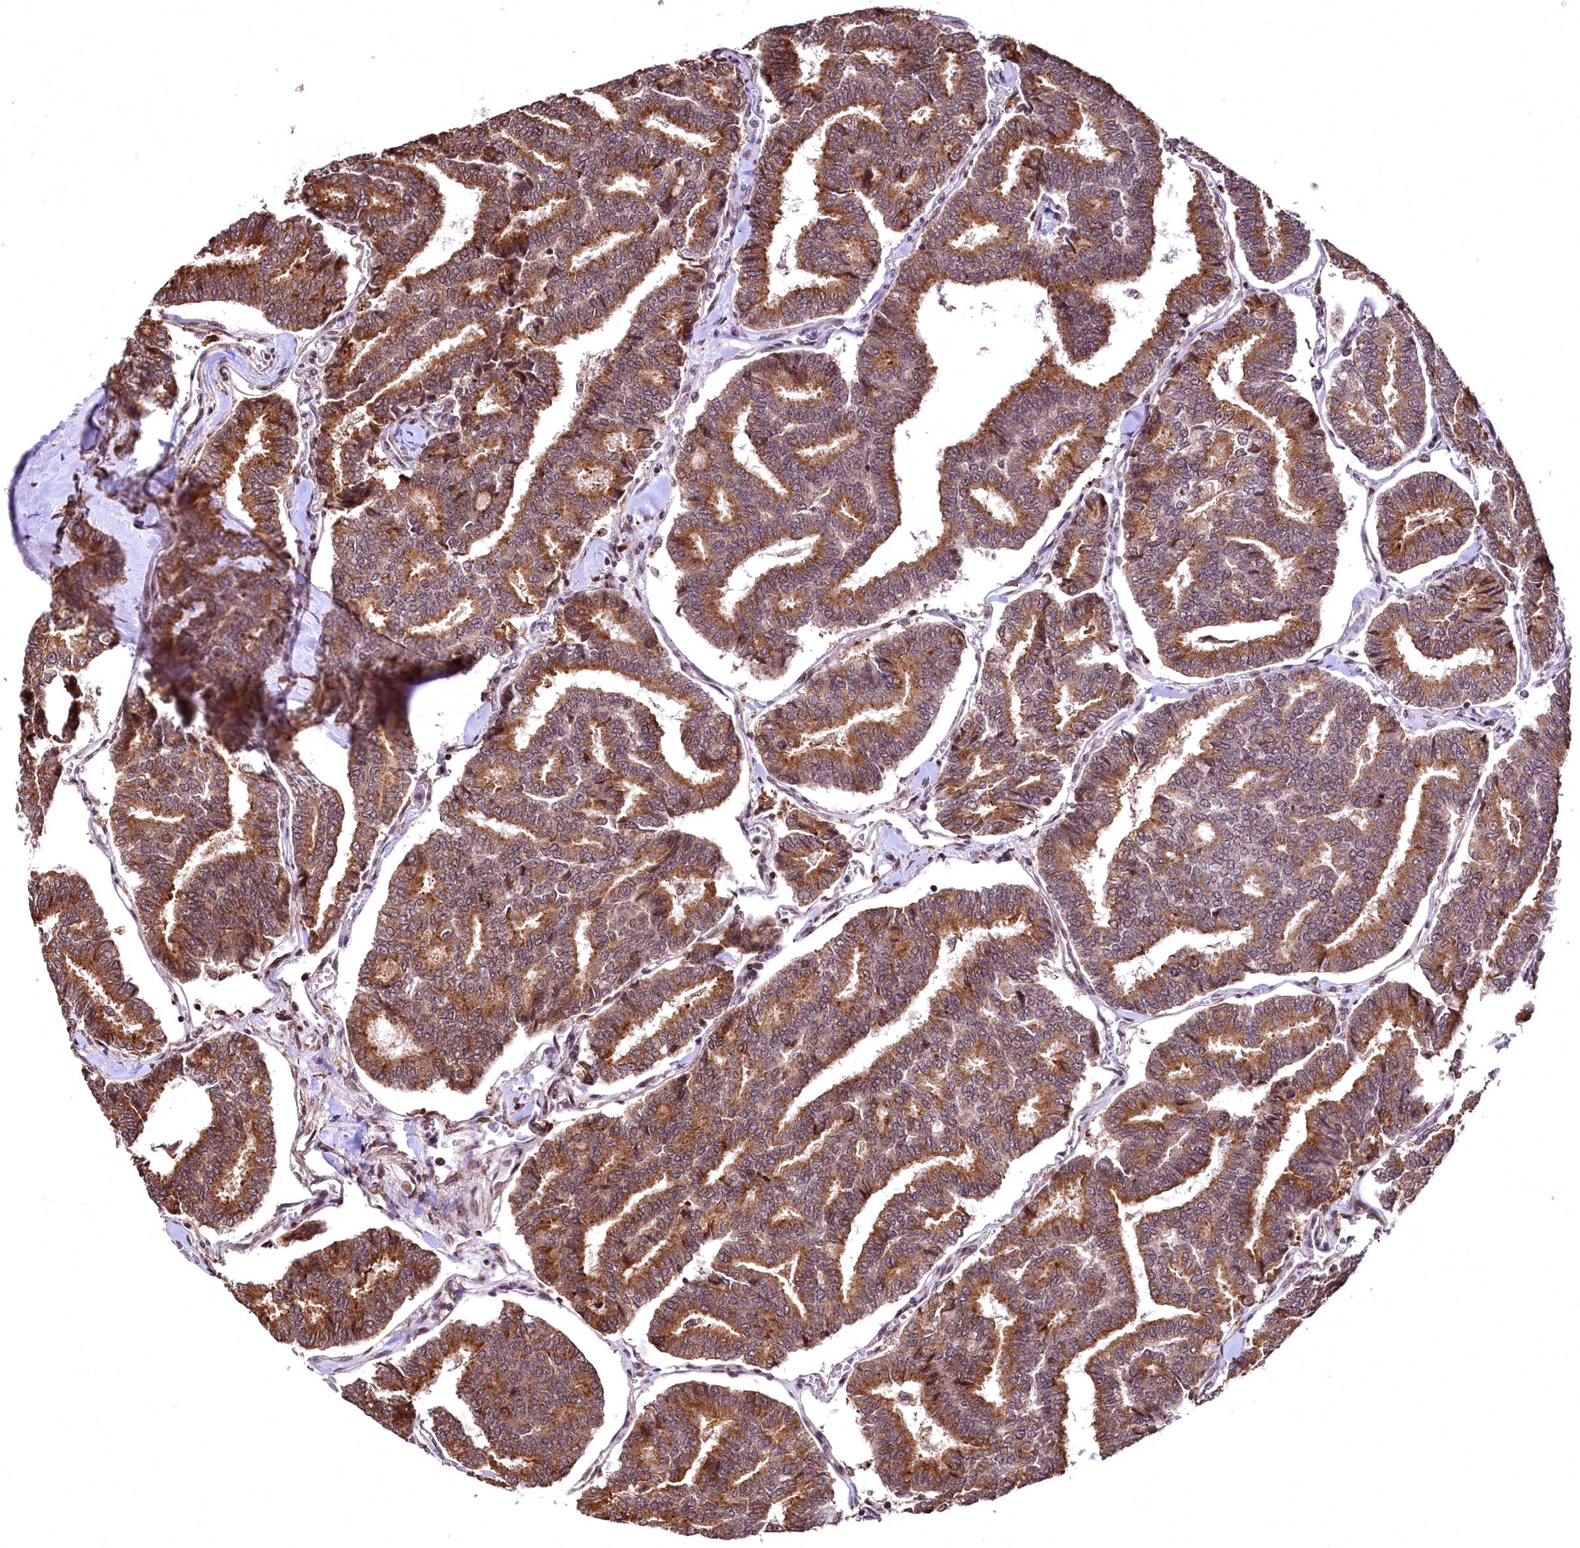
{"staining": {"intensity": "moderate", "quantity": ">75%", "location": "cytoplasmic/membranous"}, "tissue": "thyroid cancer", "cell_type": "Tumor cells", "image_type": "cancer", "snomed": [{"axis": "morphology", "description": "Papillary adenocarcinoma, NOS"}, {"axis": "topography", "description": "Thyroid gland"}], "caption": "Immunohistochemistry (IHC) staining of thyroid cancer, which reveals medium levels of moderate cytoplasmic/membranous staining in about >75% of tumor cells indicating moderate cytoplasmic/membranous protein positivity. The staining was performed using DAB (brown) for protein detection and nuclei were counterstained in hematoxylin (blue).", "gene": "PDS5B", "patient": {"sex": "female", "age": 35}}